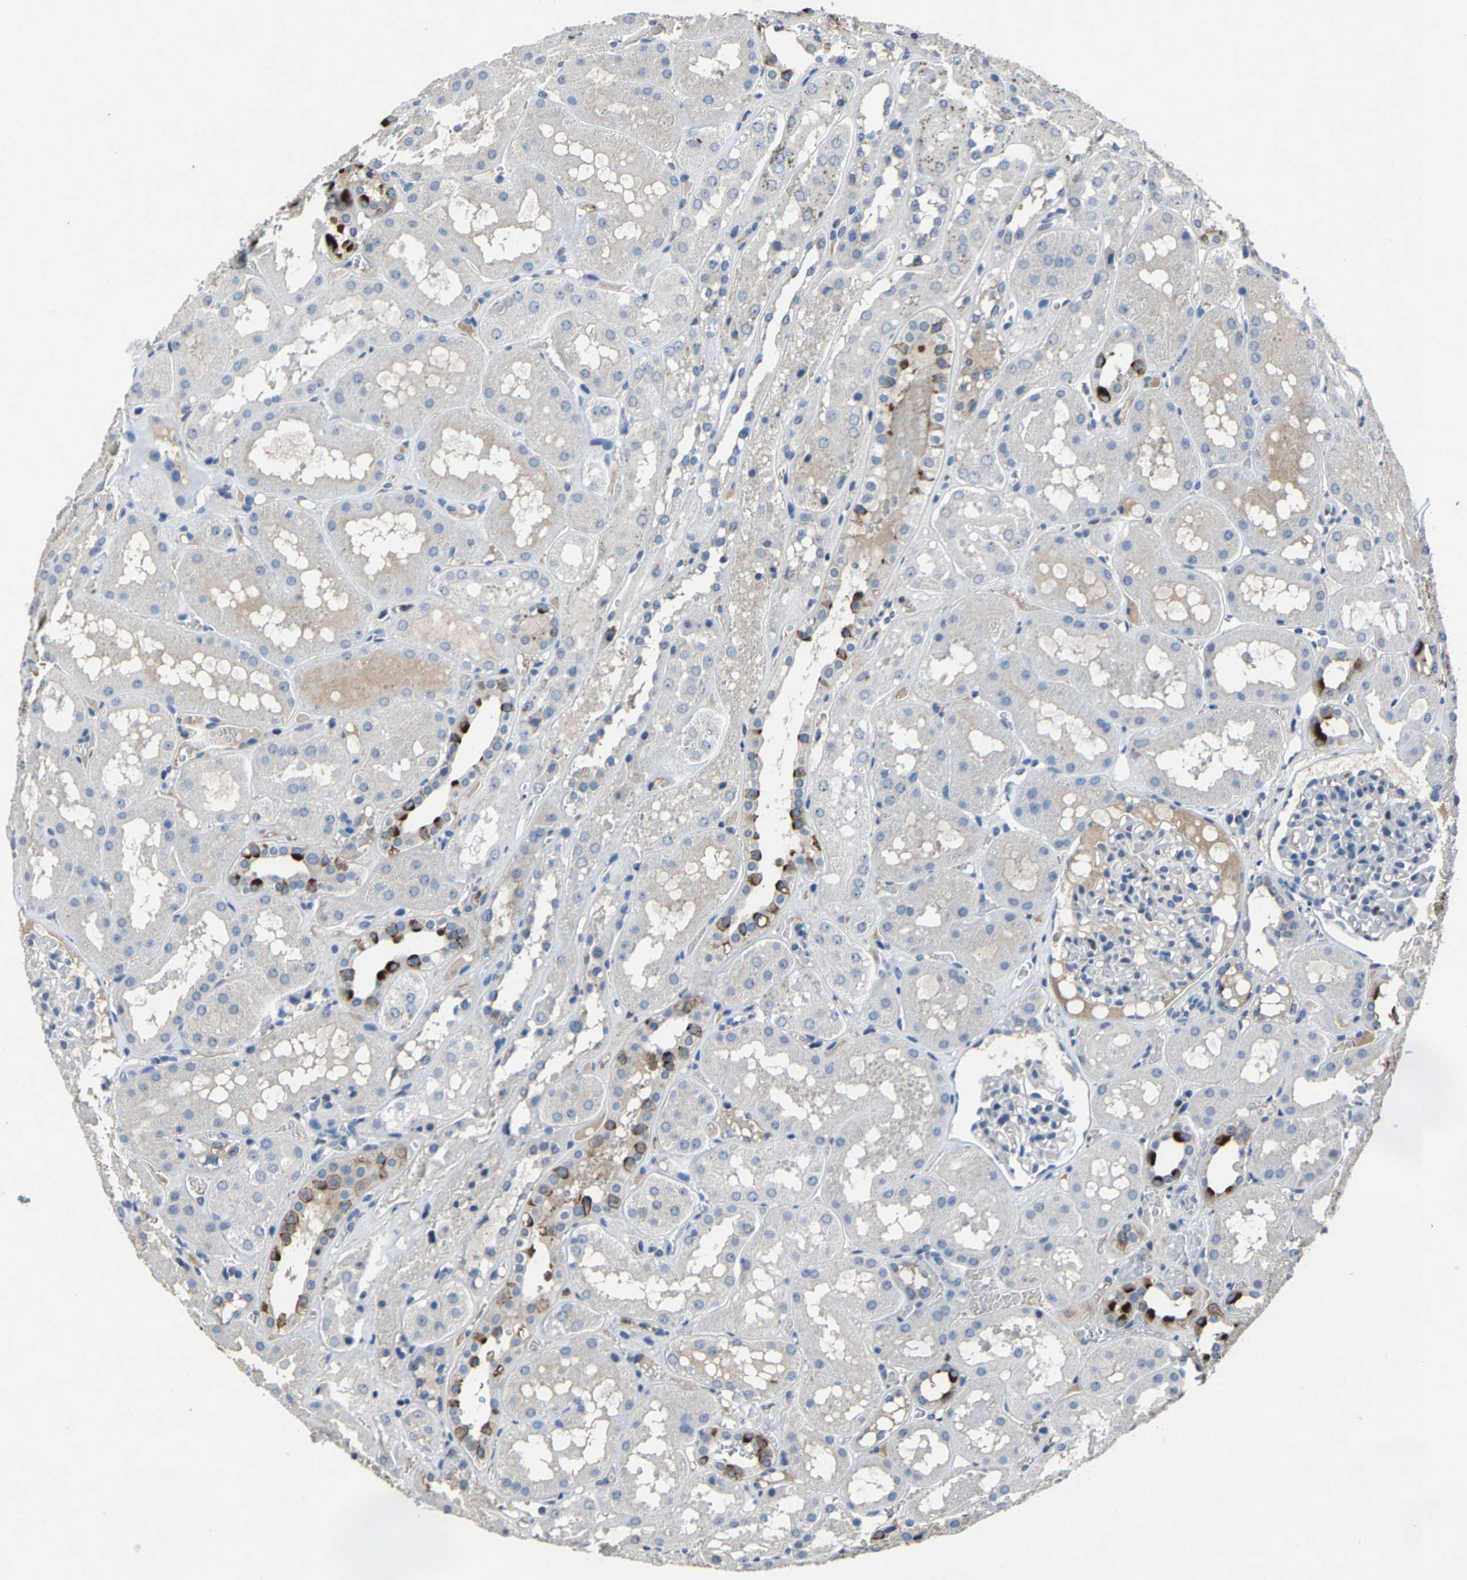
{"staining": {"intensity": "negative", "quantity": "none", "location": "none"}, "tissue": "kidney", "cell_type": "Cells in glomeruli", "image_type": "normal", "snomed": [{"axis": "morphology", "description": "Normal tissue, NOS"}, {"axis": "topography", "description": "Kidney"}, {"axis": "topography", "description": "Urinary bladder"}], "caption": "This image is of normal kidney stained with immunohistochemistry (IHC) to label a protein in brown with the nuclei are counter-stained blue. There is no expression in cells in glomeruli.", "gene": "PCNX2", "patient": {"sex": "male", "age": 16}}